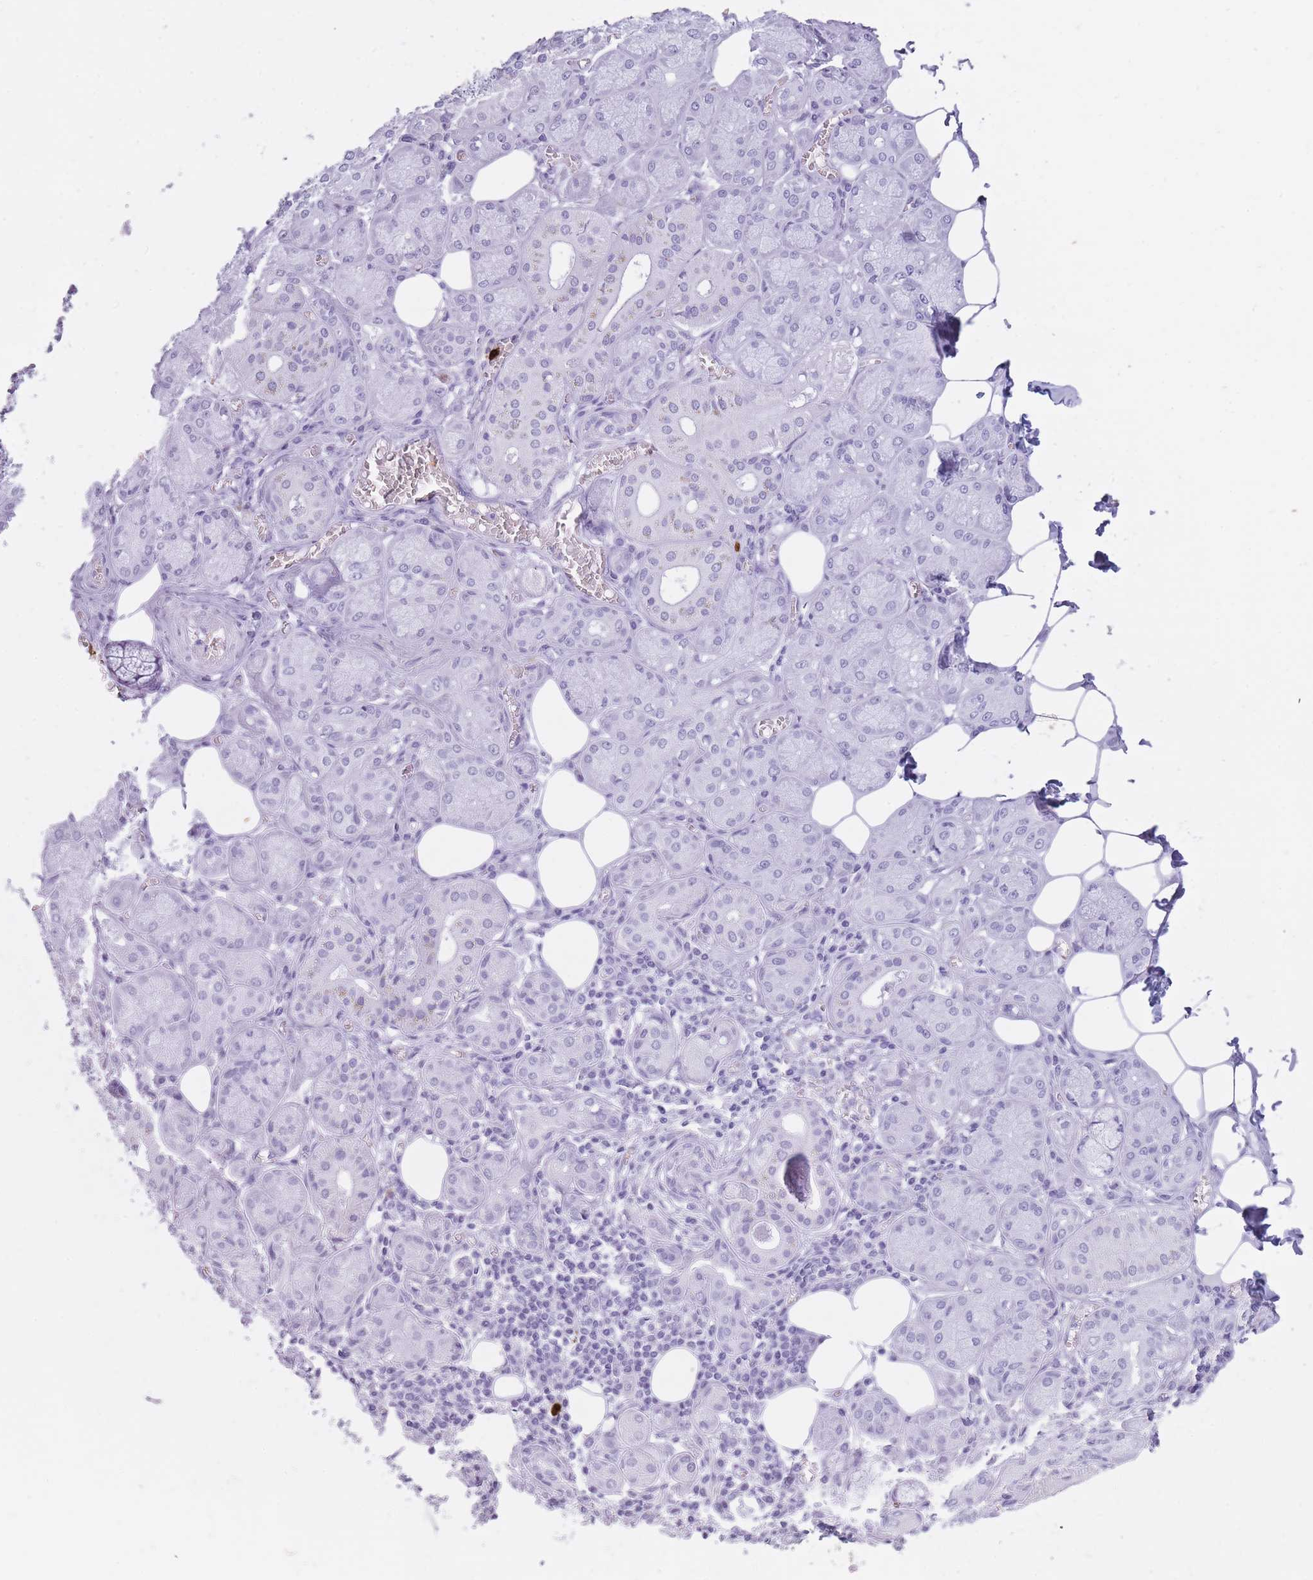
{"staining": {"intensity": "negative", "quantity": "none", "location": "none"}, "tissue": "salivary gland", "cell_type": "Glandular cells", "image_type": "normal", "snomed": [{"axis": "morphology", "description": "Normal tissue, NOS"}, {"axis": "topography", "description": "Salivary gland"}], "caption": "Protein analysis of benign salivary gland demonstrates no significant expression in glandular cells.", "gene": "OR4F16", "patient": {"sex": "male", "age": 74}}